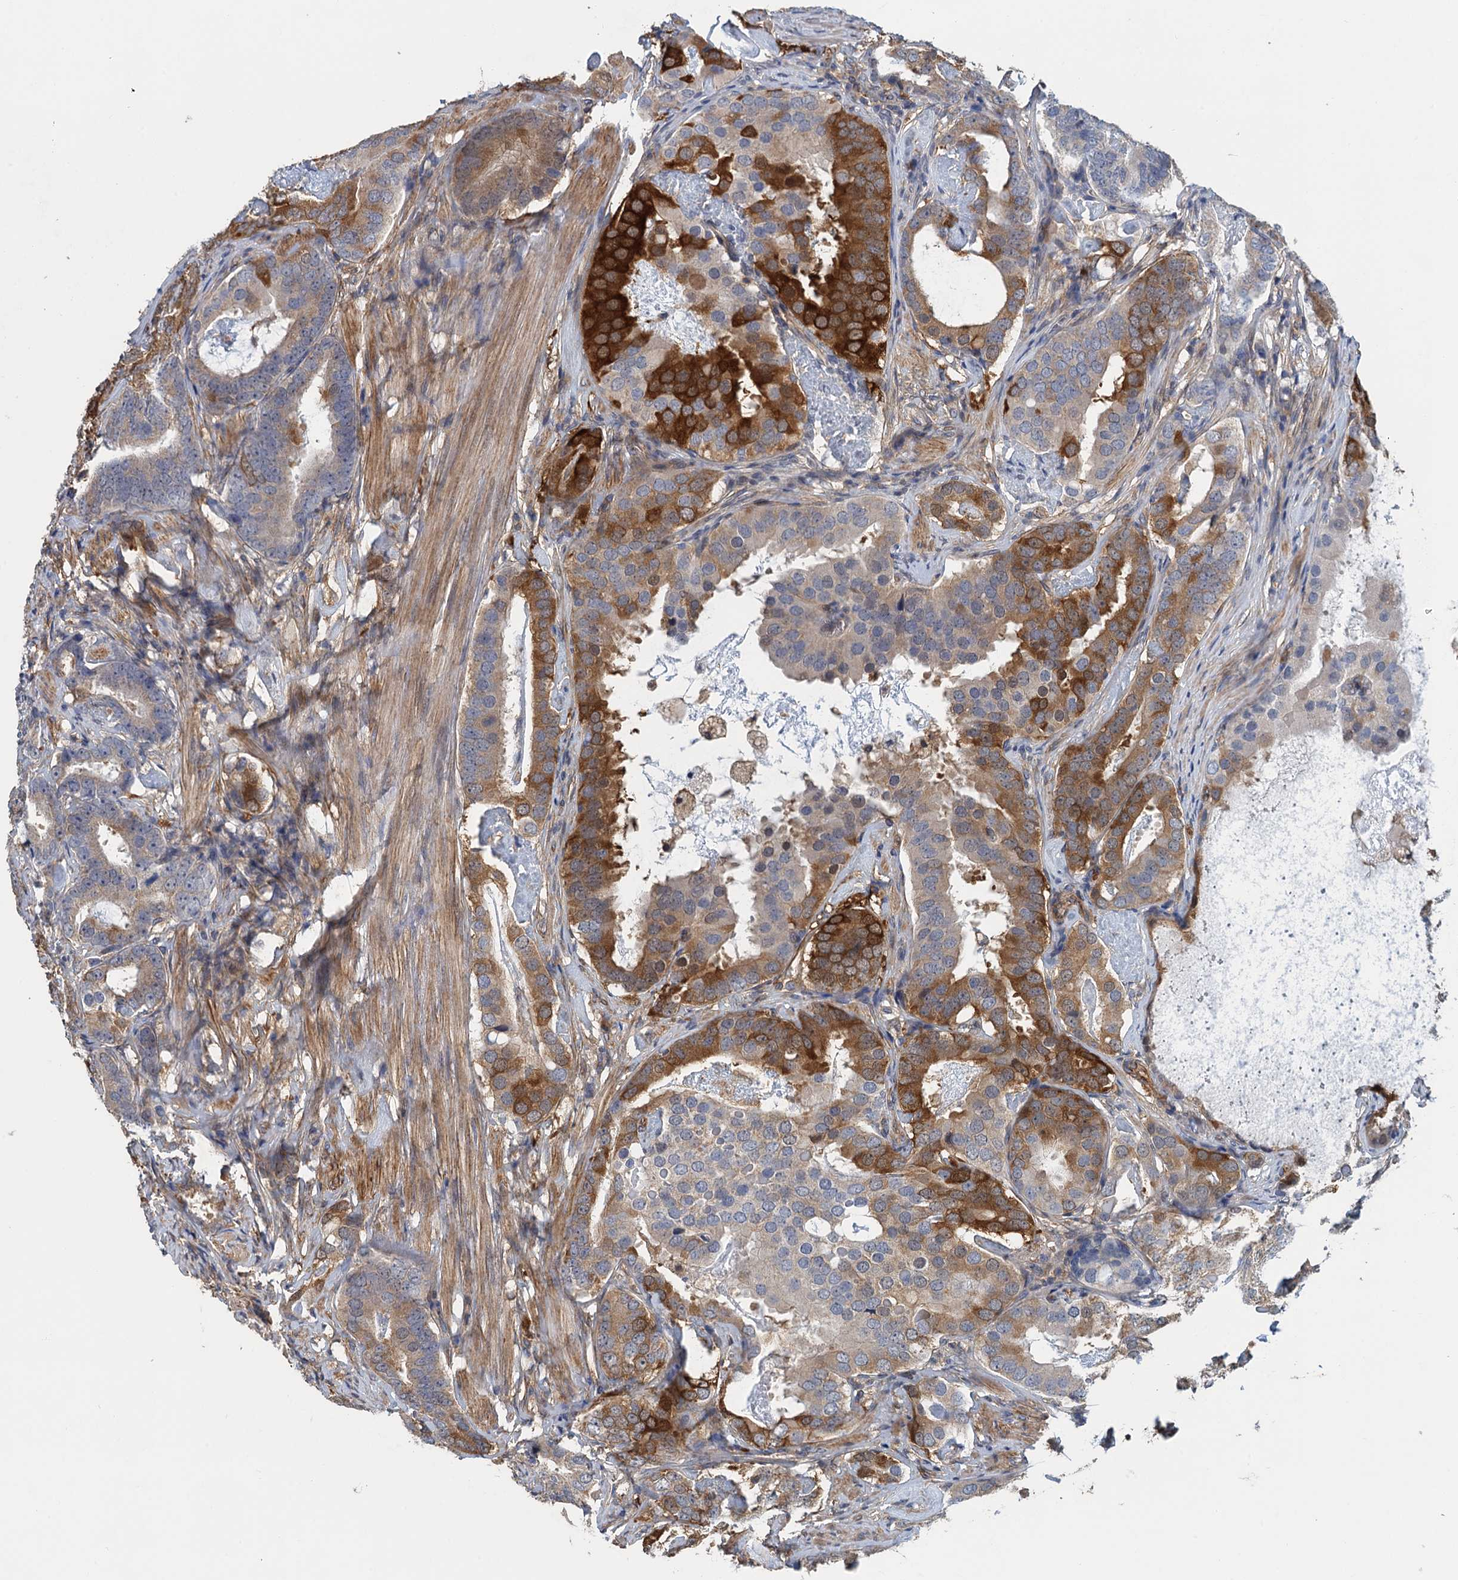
{"staining": {"intensity": "strong", "quantity": "<25%", "location": "cytoplasmic/membranous"}, "tissue": "prostate cancer", "cell_type": "Tumor cells", "image_type": "cancer", "snomed": [{"axis": "morphology", "description": "Adenocarcinoma, Low grade"}, {"axis": "topography", "description": "Prostate"}], "caption": "Human prostate cancer stained with a brown dye reveals strong cytoplasmic/membranous positive positivity in about <25% of tumor cells.", "gene": "RSAD2", "patient": {"sex": "male", "age": 71}}